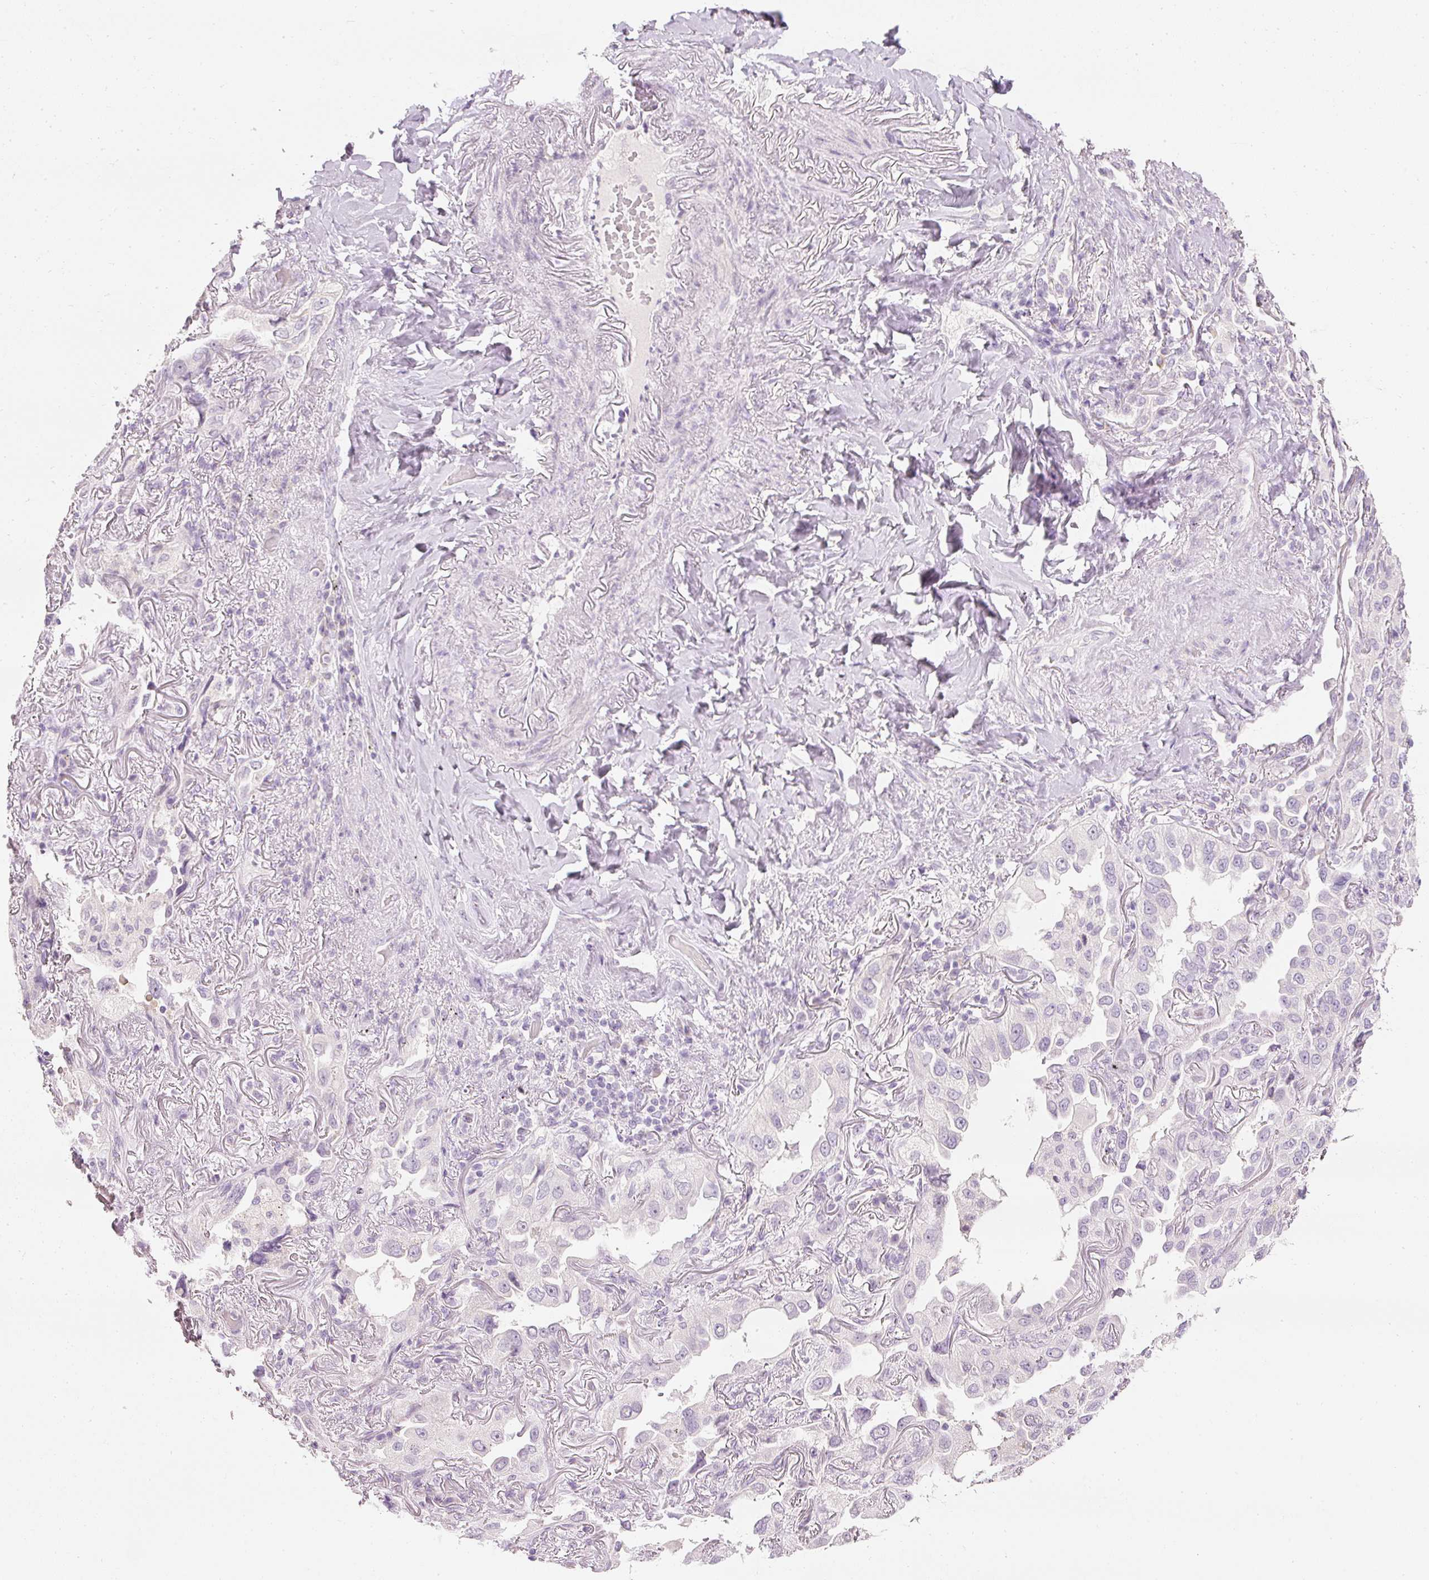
{"staining": {"intensity": "negative", "quantity": "none", "location": "none"}, "tissue": "lung cancer", "cell_type": "Tumor cells", "image_type": "cancer", "snomed": [{"axis": "morphology", "description": "Adenocarcinoma, NOS"}, {"axis": "topography", "description": "Lung"}], "caption": "High power microscopy photomicrograph of an immunohistochemistry (IHC) image of lung cancer, revealing no significant positivity in tumor cells.", "gene": "ELAVL3", "patient": {"sex": "female", "age": 69}}